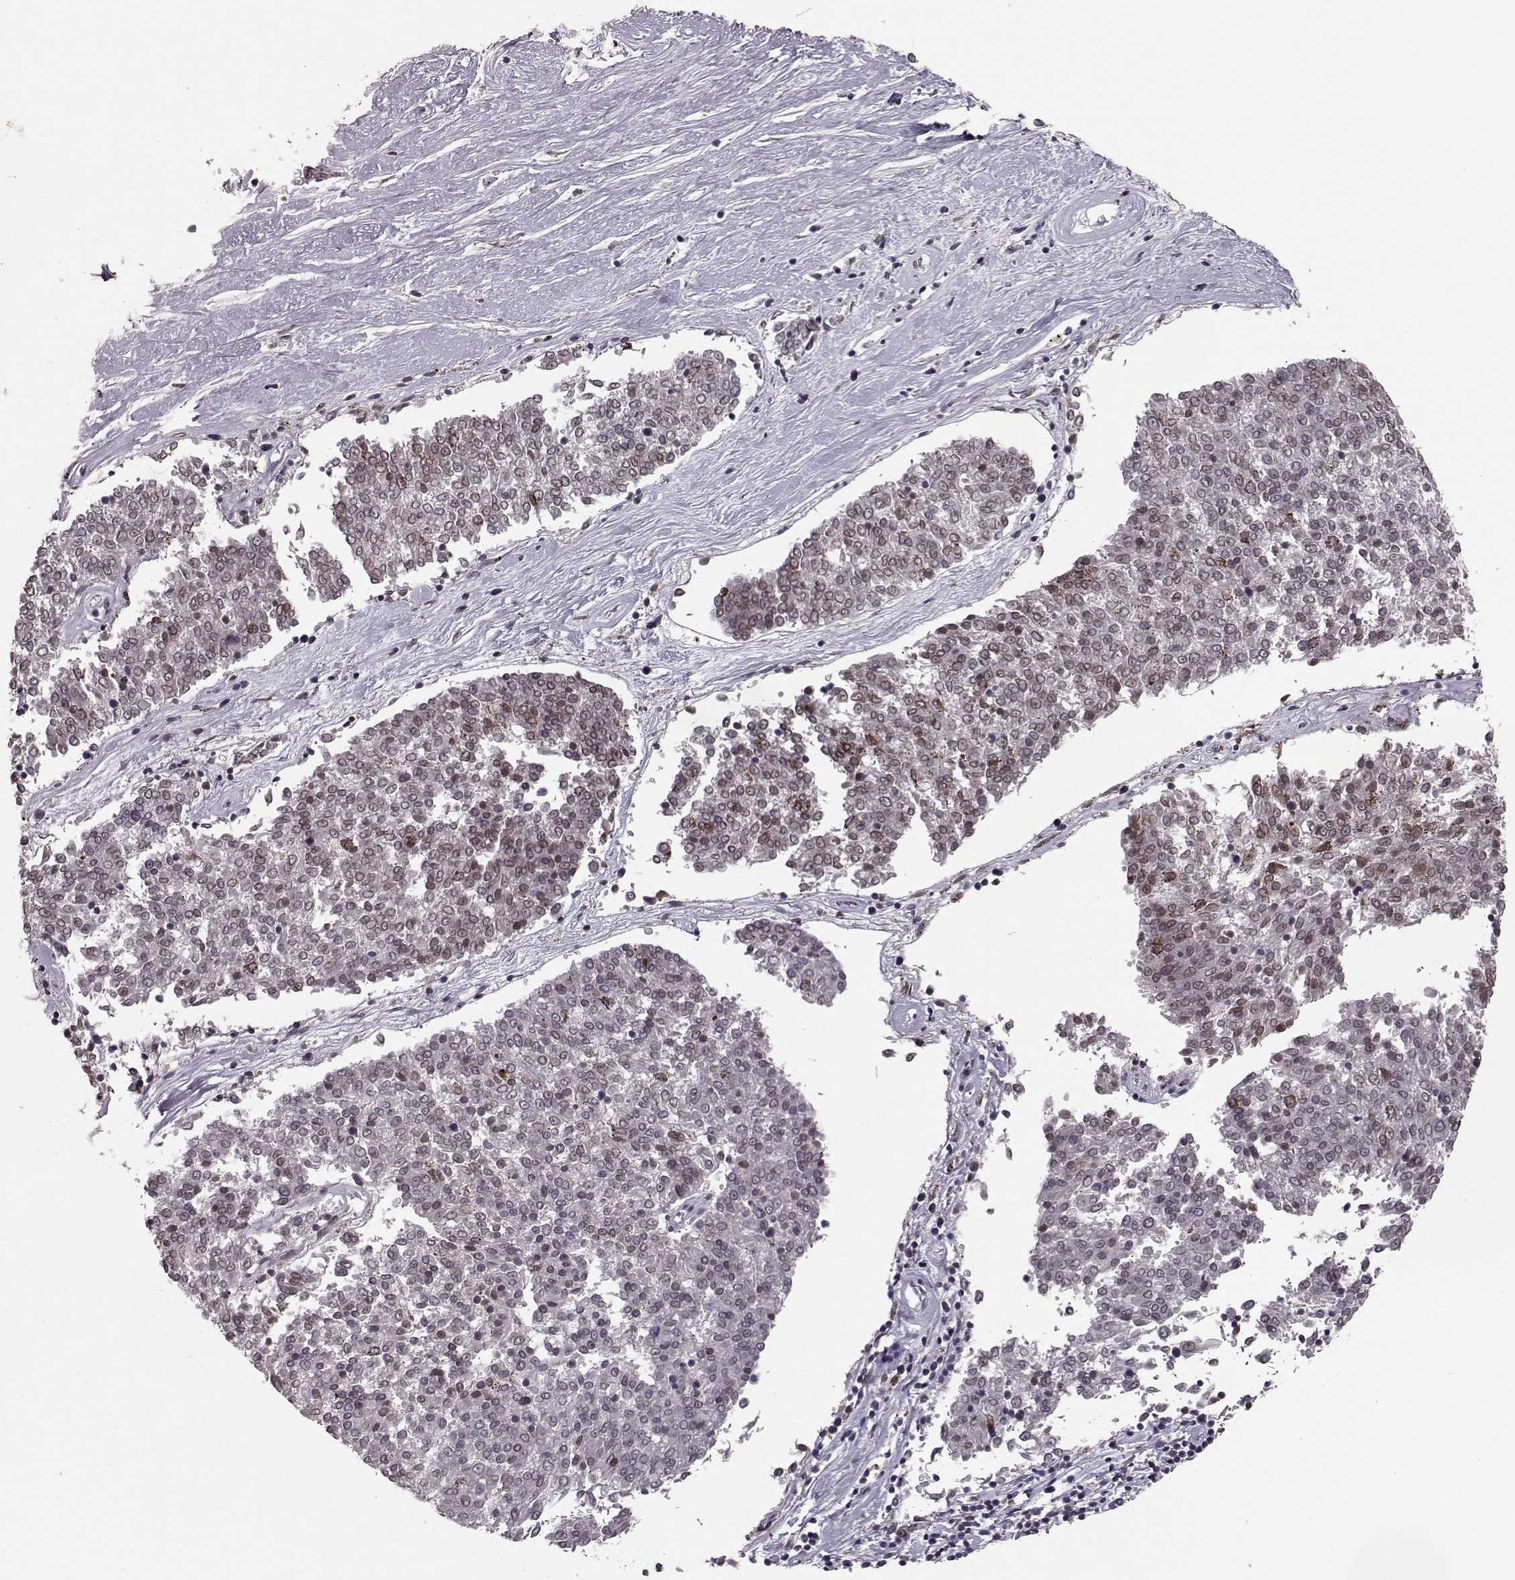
{"staining": {"intensity": "negative", "quantity": "none", "location": "none"}, "tissue": "melanoma", "cell_type": "Tumor cells", "image_type": "cancer", "snomed": [{"axis": "morphology", "description": "Malignant melanoma, NOS"}, {"axis": "topography", "description": "Skin"}], "caption": "Melanoma was stained to show a protein in brown. There is no significant expression in tumor cells. (DAB (3,3'-diaminobenzidine) immunohistochemistry (IHC) with hematoxylin counter stain).", "gene": "NUP37", "patient": {"sex": "female", "age": 72}}